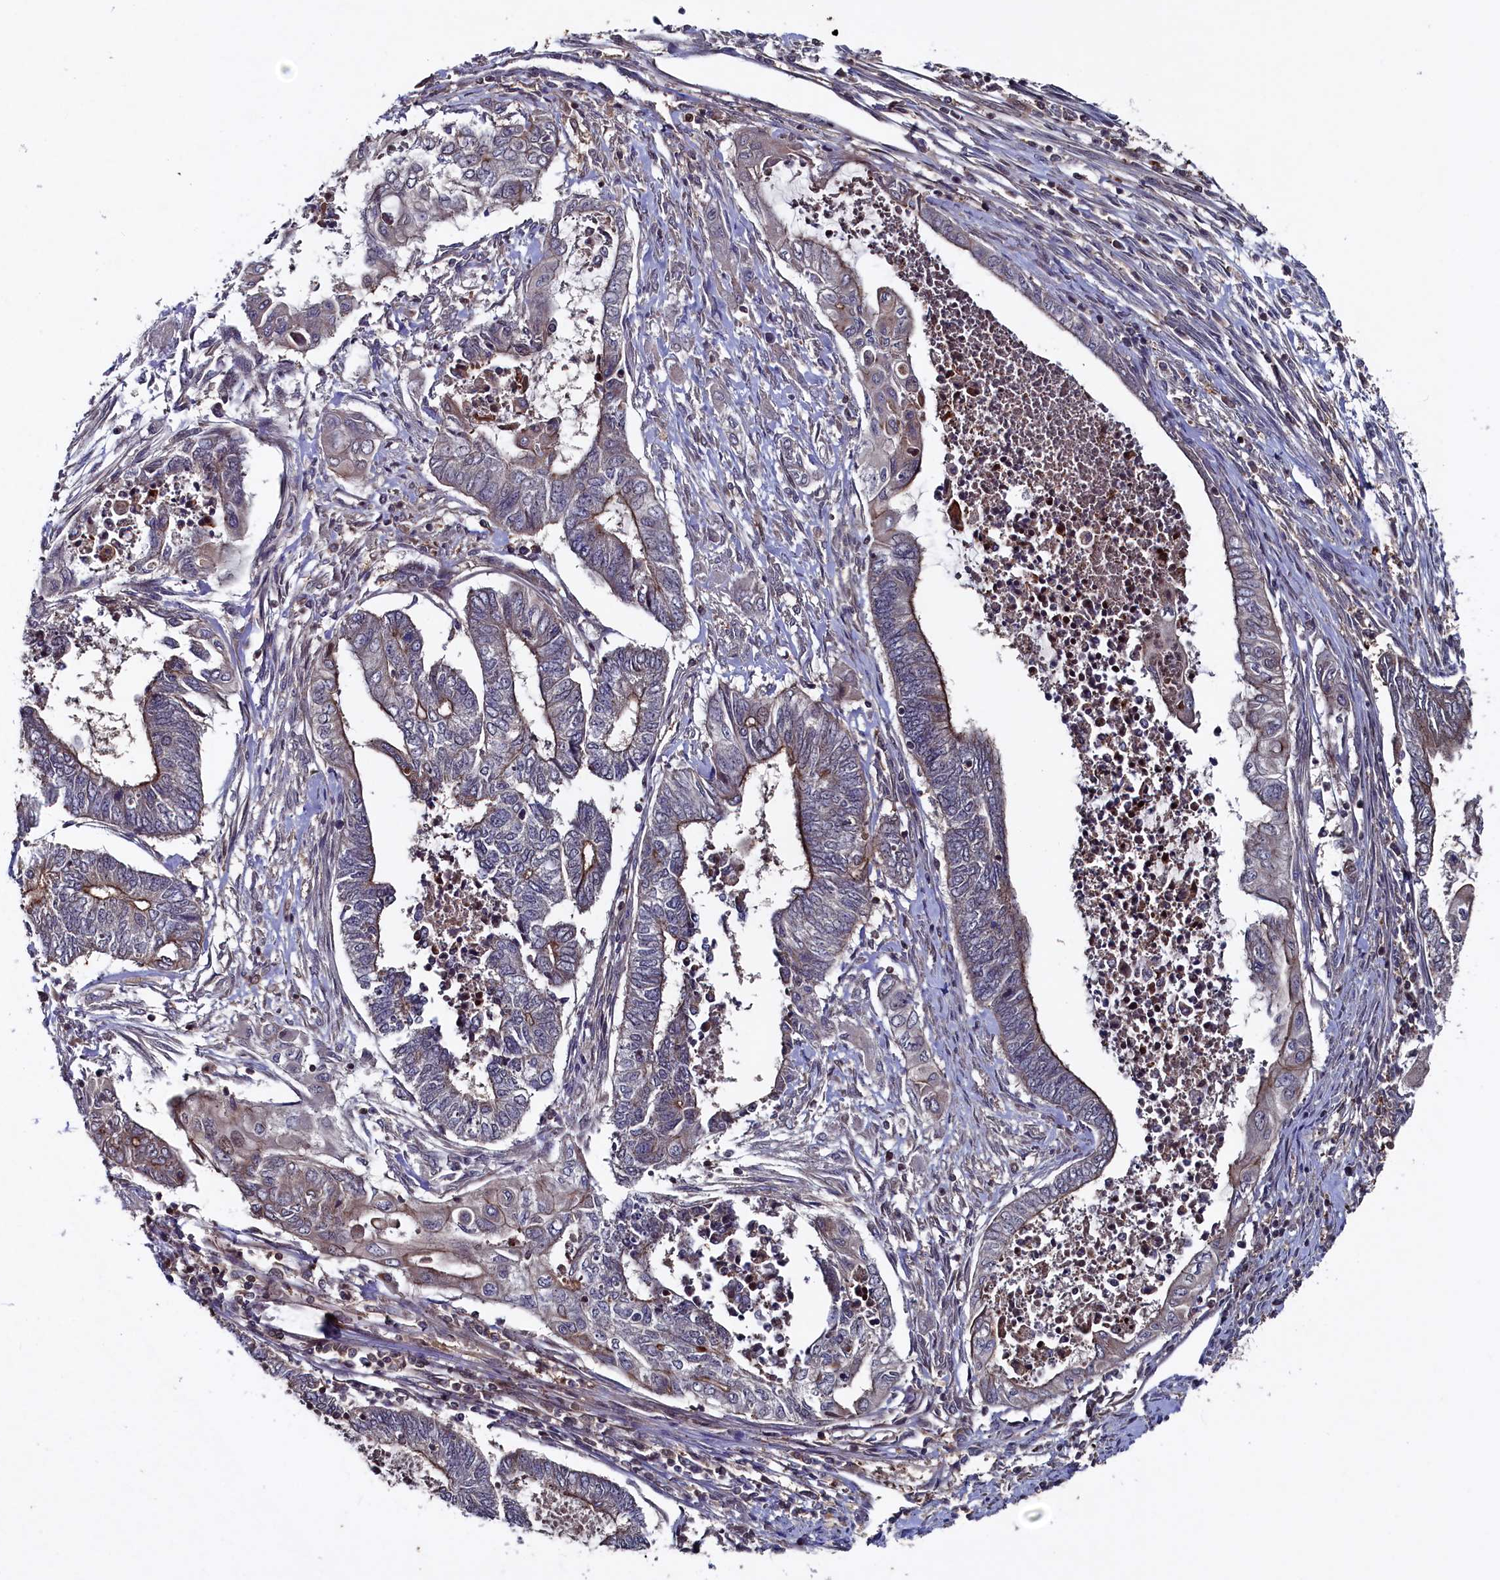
{"staining": {"intensity": "moderate", "quantity": "25%-75%", "location": "cytoplasmic/membranous"}, "tissue": "endometrial cancer", "cell_type": "Tumor cells", "image_type": "cancer", "snomed": [{"axis": "morphology", "description": "Adenocarcinoma, NOS"}, {"axis": "topography", "description": "Uterus"}, {"axis": "topography", "description": "Endometrium"}], "caption": "About 25%-75% of tumor cells in human adenocarcinoma (endometrial) show moderate cytoplasmic/membranous protein staining as visualized by brown immunohistochemical staining.", "gene": "TMC5", "patient": {"sex": "female", "age": 70}}